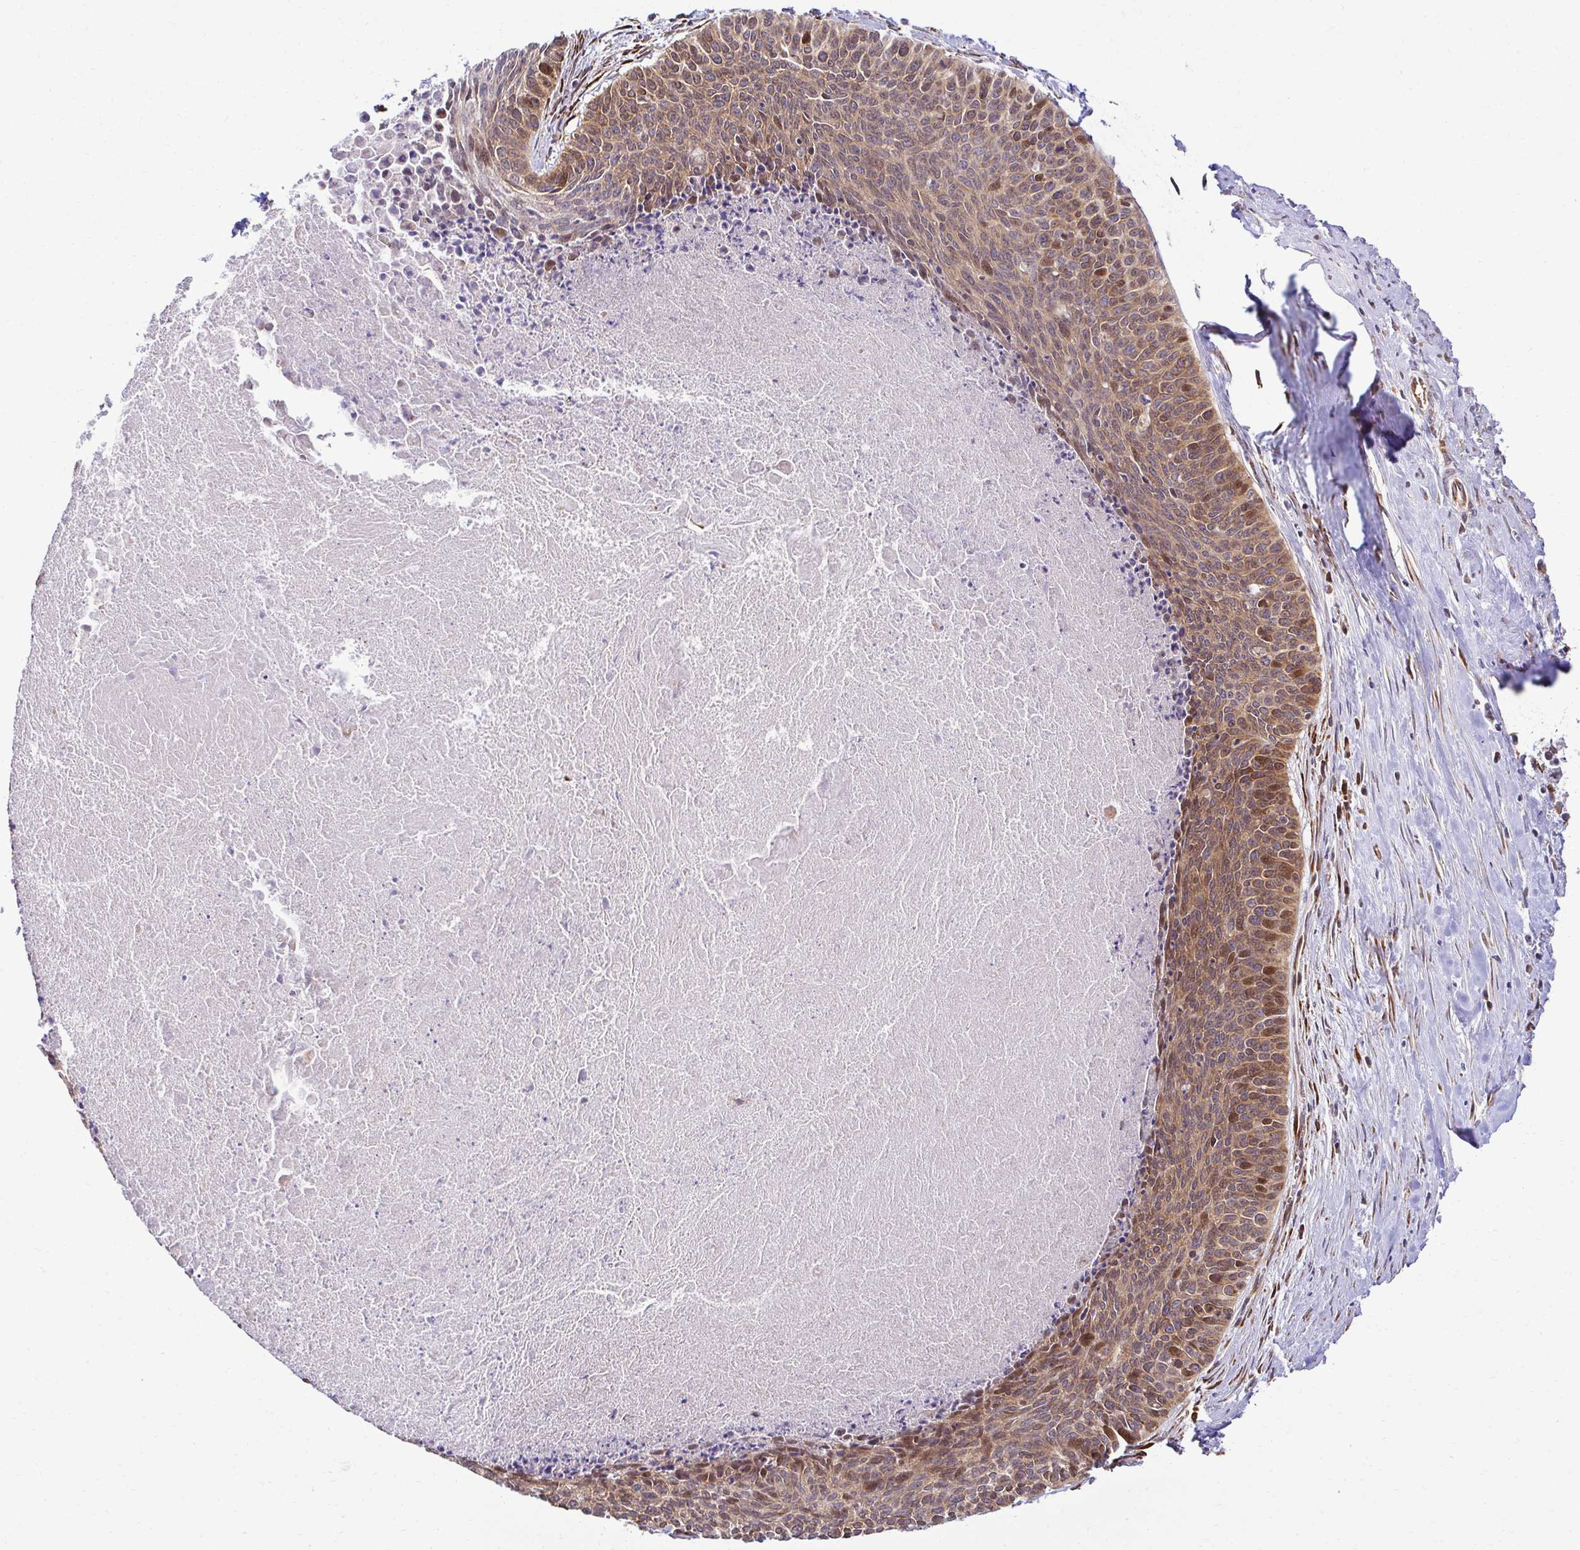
{"staining": {"intensity": "moderate", "quantity": "25%-75%", "location": "cytoplasmic/membranous,nuclear"}, "tissue": "cervical cancer", "cell_type": "Tumor cells", "image_type": "cancer", "snomed": [{"axis": "morphology", "description": "Squamous cell carcinoma, NOS"}, {"axis": "topography", "description": "Cervix"}], "caption": "High-power microscopy captured an IHC histopathology image of squamous cell carcinoma (cervical), revealing moderate cytoplasmic/membranous and nuclear staining in approximately 25%-75% of tumor cells.", "gene": "HPS1", "patient": {"sex": "female", "age": 55}}